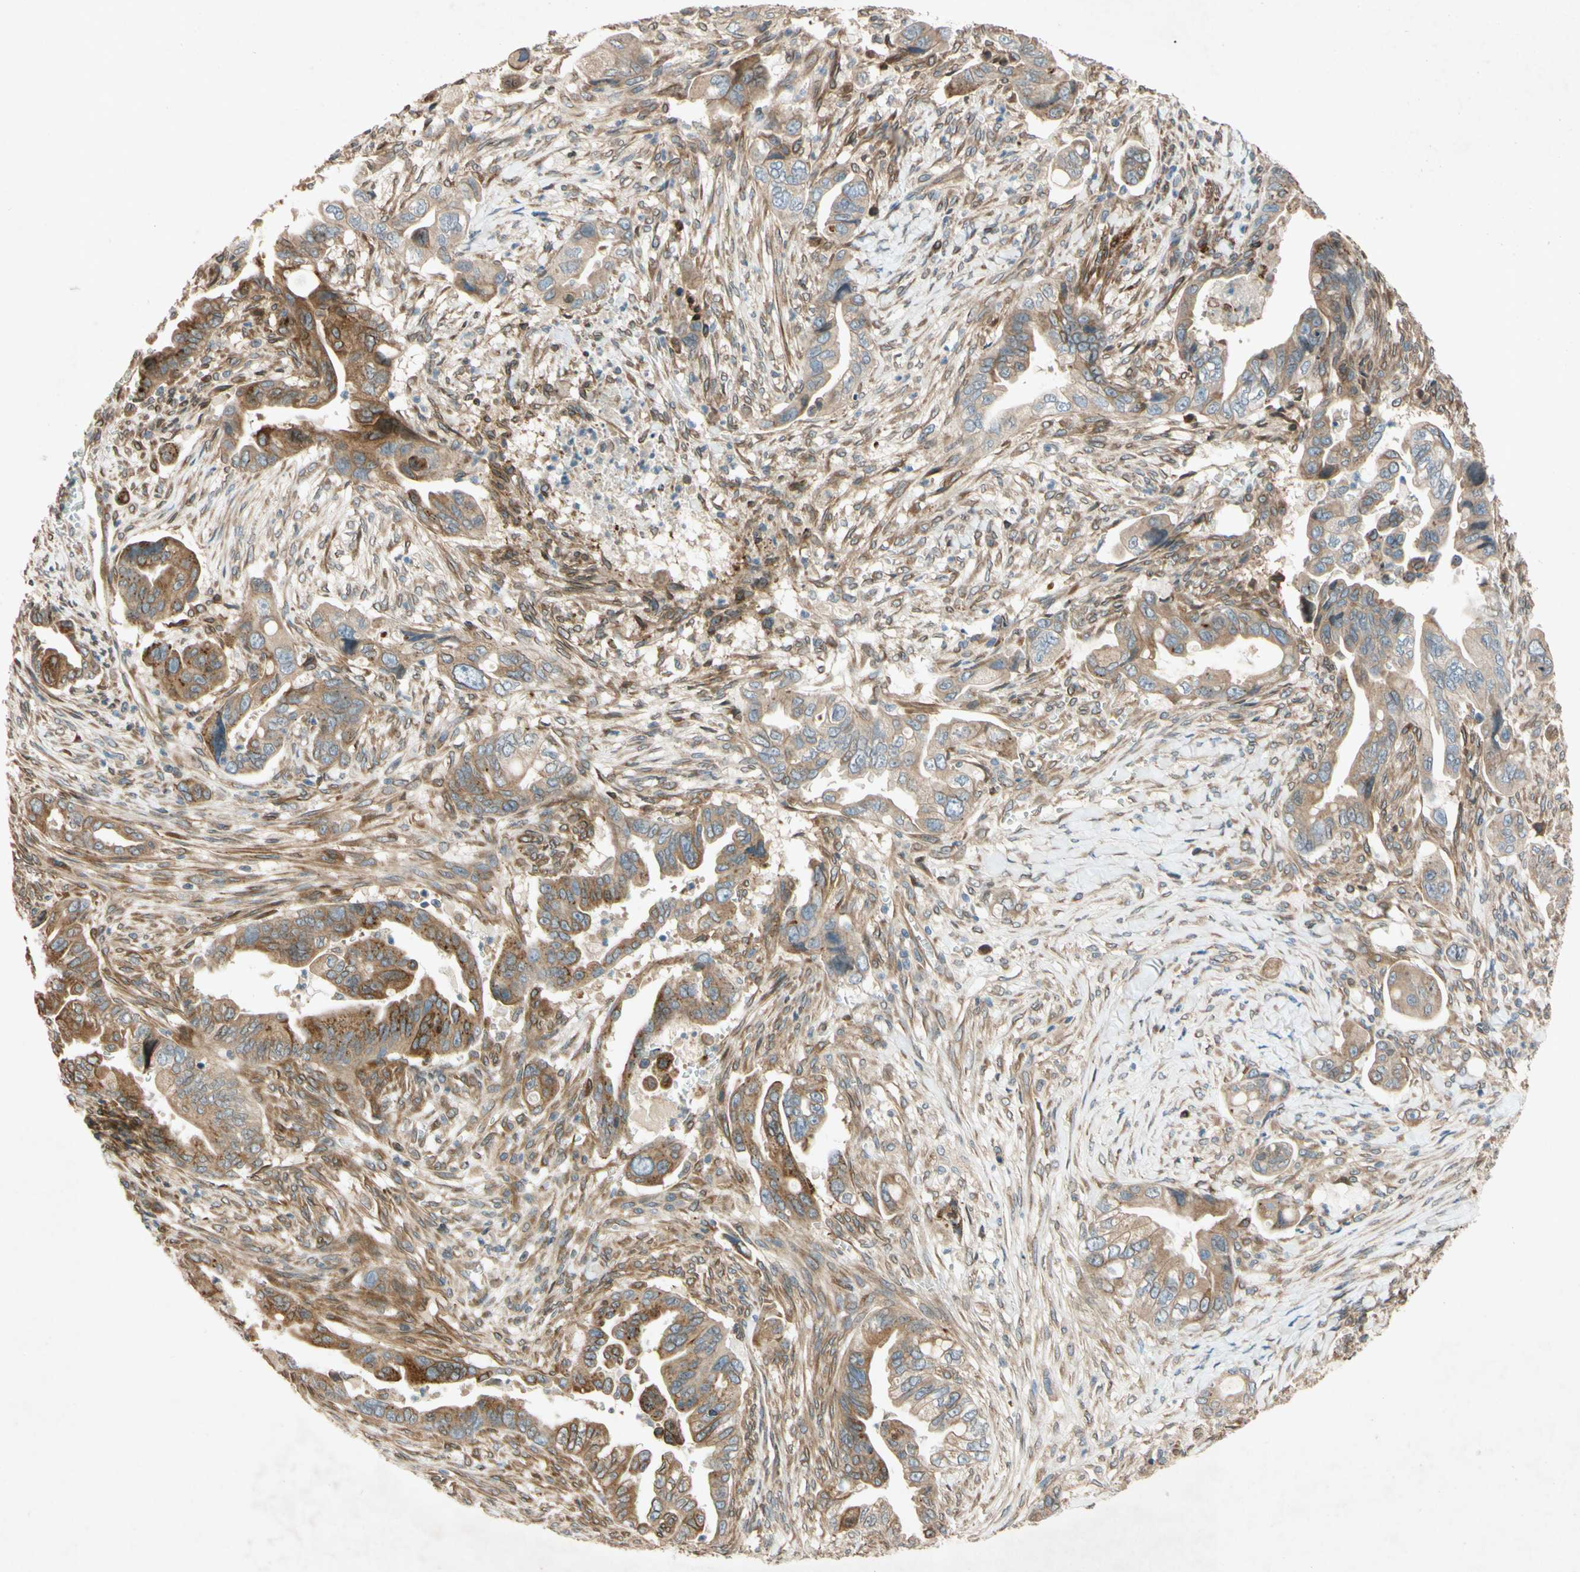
{"staining": {"intensity": "moderate", "quantity": ">75%", "location": "cytoplasmic/membranous,nuclear"}, "tissue": "pancreatic cancer", "cell_type": "Tumor cells", "image_type": "cancer", "snomed": [{"axis": "morphology", "description": "Adenocarcinoma, NOS"}, {"axis": "topography", "description": "Pancreas"}], "caption": "A medium amount of moderate cytoplasmic/membranous and nuclear positivity is seen in approximately >75% of tumor cells in pancreatic cancer tissue.", "gene": "PTPRU", "patient": {"sex": "male", "age": 70}}